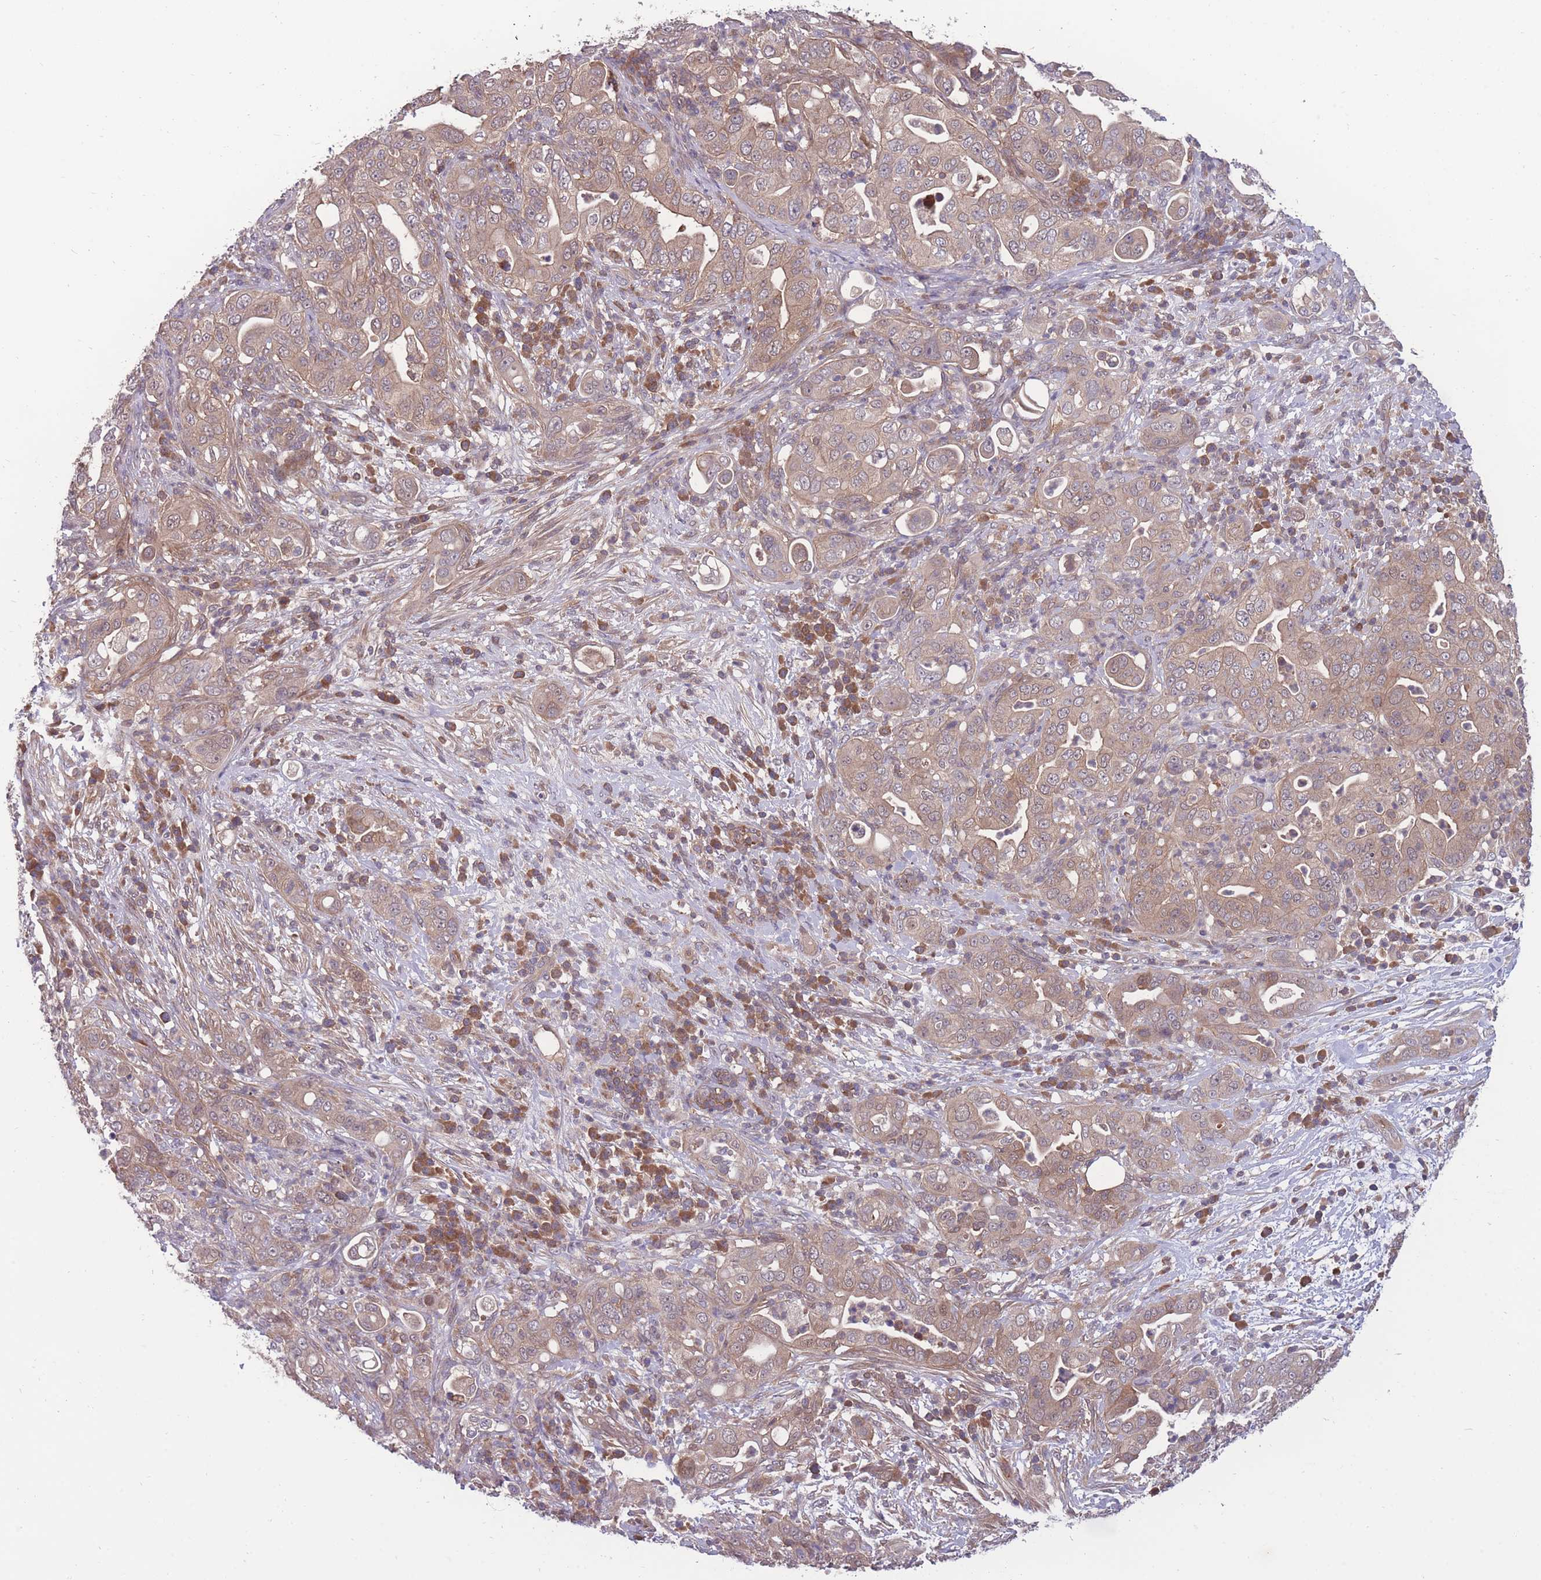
{"staining": {"intensity": "moderate", "quantity": ">75%", "location": "cytoplasmic/membranous"}, "tissue": "pancreatic cancer", "cell_type": "Tumor cells", "image_type": "cancer", "snomed": [{"axis": "morphology", "description": "Normal tissue, NOS"}, {"axis": "morphology", "description": "Adenocarcinoma, NOS"}, {"axis": "topography", "description": "Lymph node"}, {"axis": "topography", "description": "Pancreas"}], "caption": "The micrograph shows a brown stain indicating the presence of a protein in the cytoplasmic/membranous of tumor cells in pancreatic adenocarcinoma. (brown staining indicates protein expression, while blue staining denotes nuclei).", "gene": "UBE2N", "patient": {"sex": "female", "age": 67}}